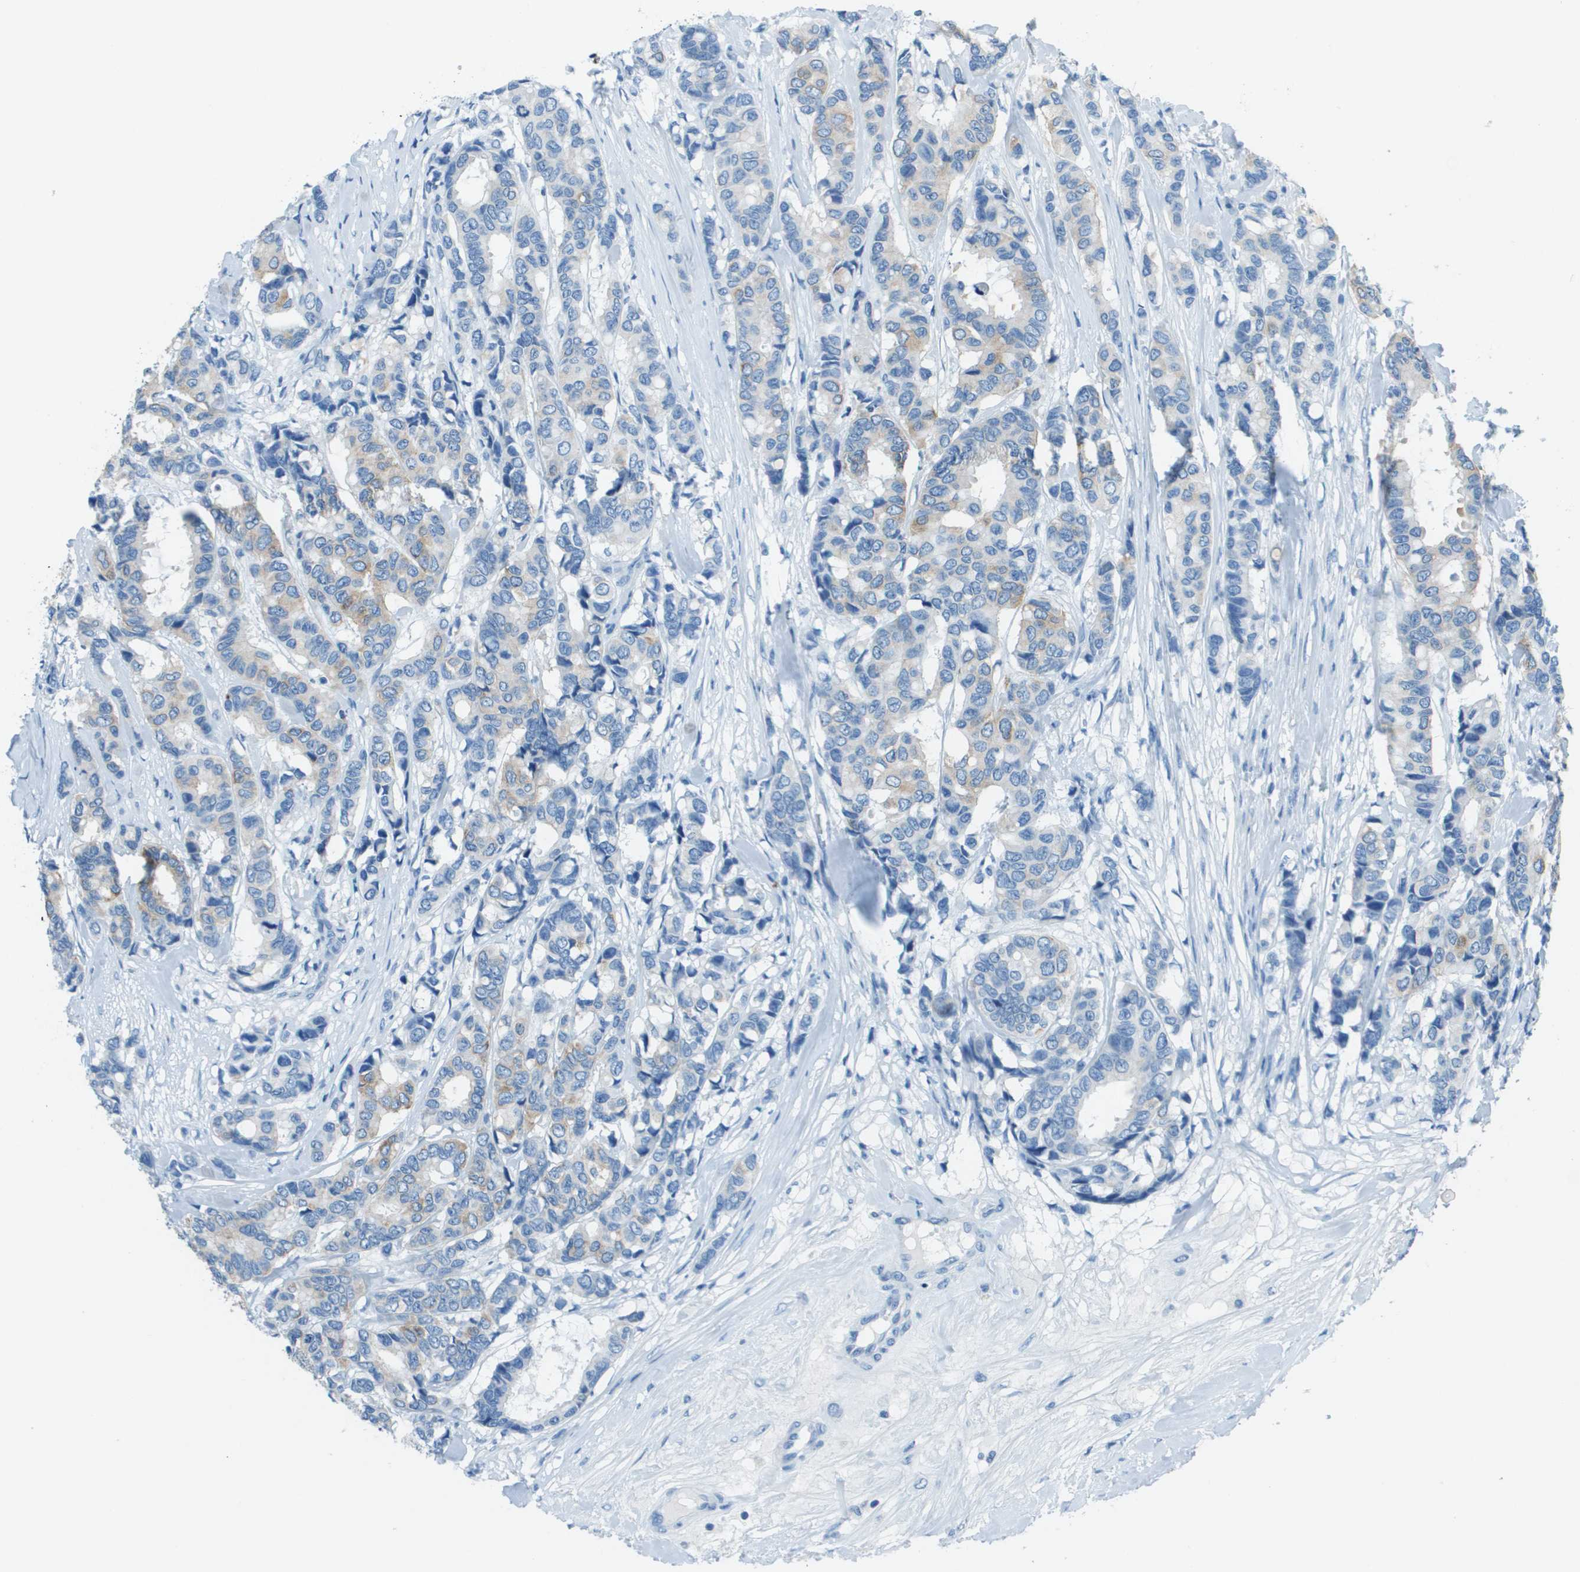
{"staining": {"intensity": "weak", "quantity": "<25%", "location": "cytoplasmic/membranous"}, "tissue": "breast cancer", "cell_type": "Tumor cells", "image_type": "cancer", "snomed": [{"axis": "morphology", "description": "Duct carcinoma"}, {"axis": "topography", "description": "Breast"}], "caption": "This is an immunohistochemistry histopathology image of invasive ductal carcinoma (breast). There is no staining in tumor cells.", "gene": "SLC16A10", "patient": {"sex": "female", "age": 87}}